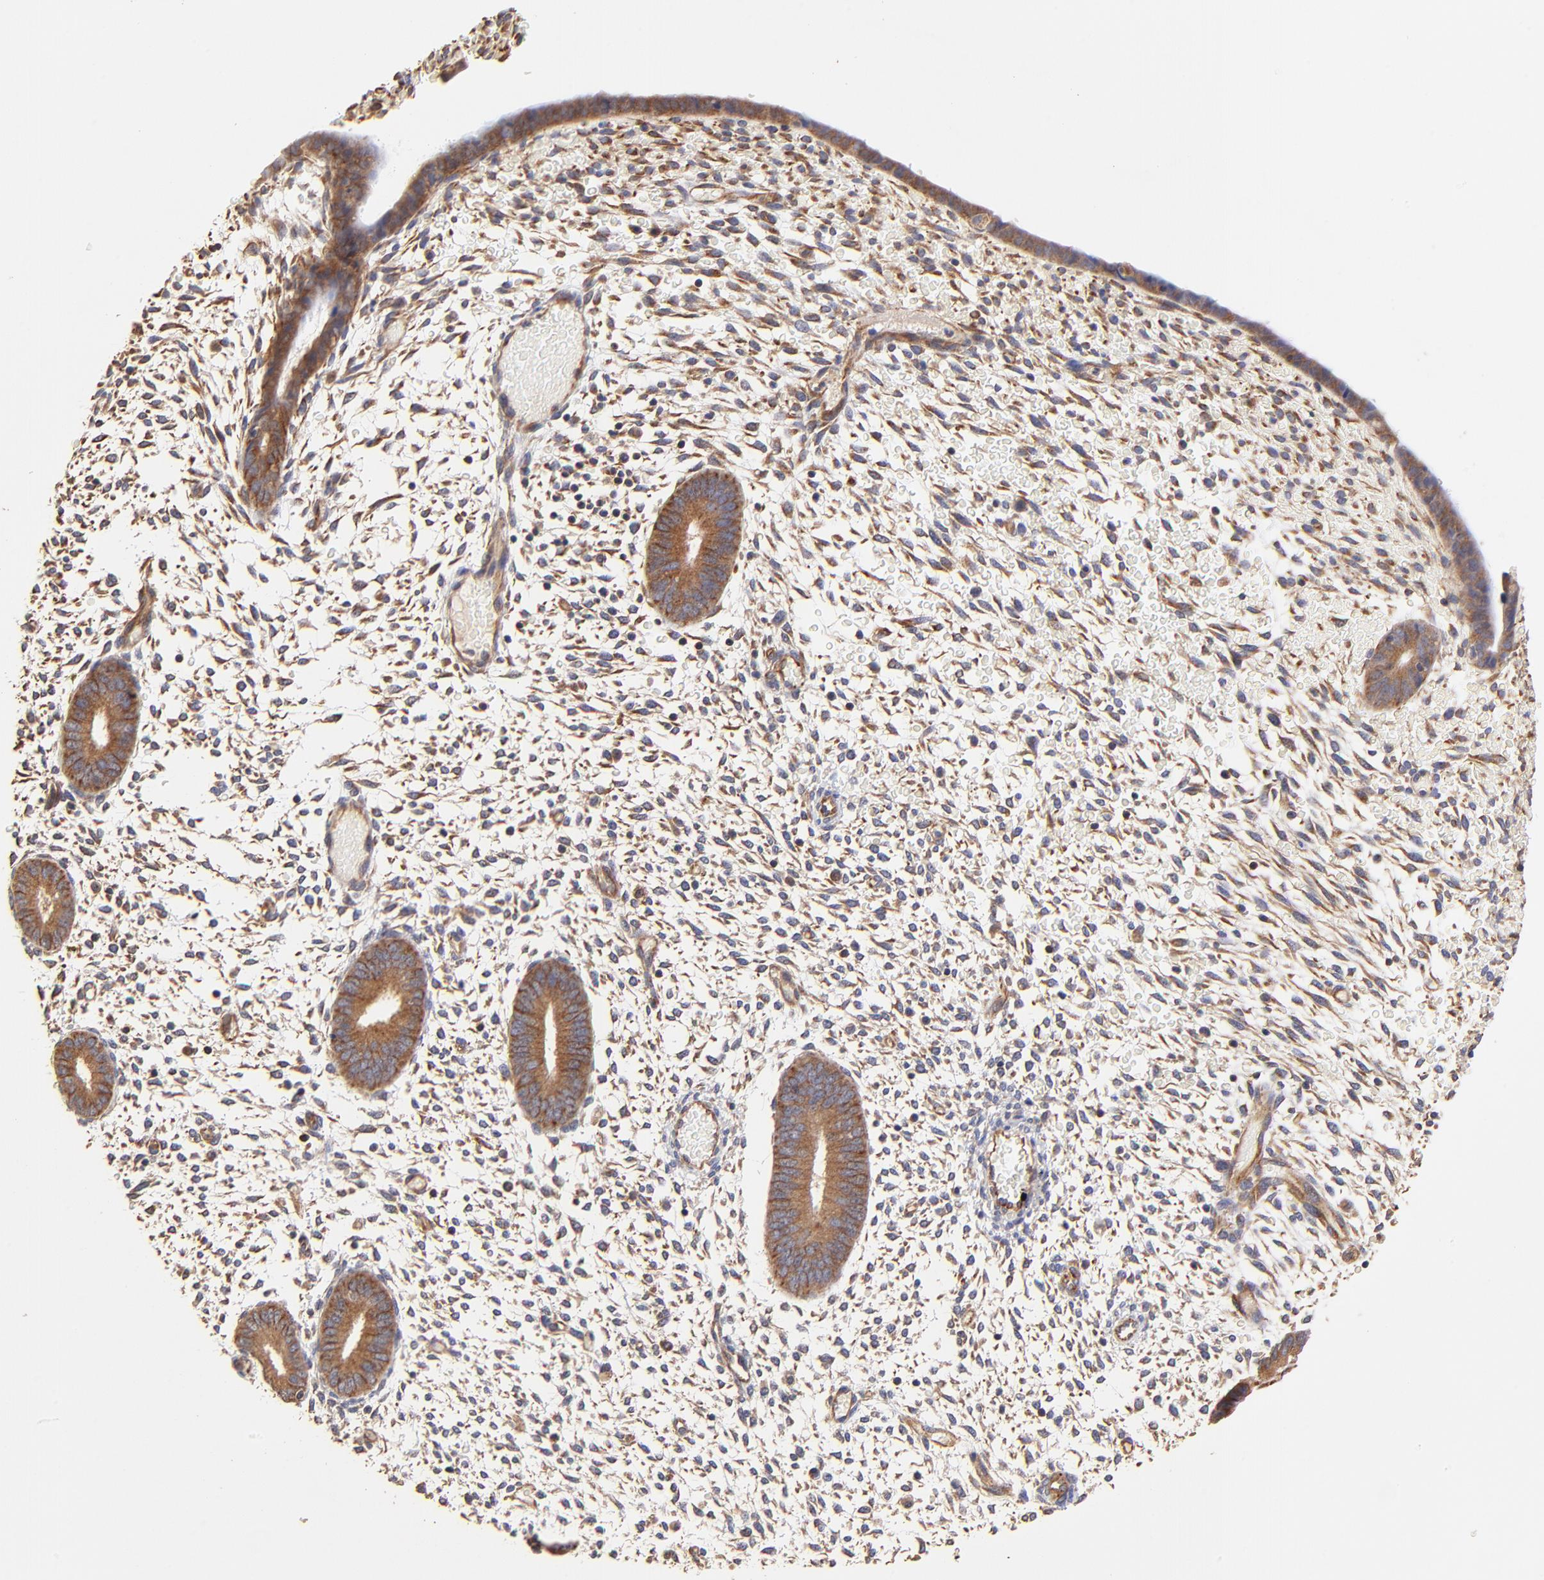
{"staining": {"intensity": "moderate", "quantity": ">75%", "location": "cytoplasmic/membranous"}, "tissue": "endometrium", "cell_type": "Cells in endometrial stroma", "image_type": "normal", "snomed": [{"axis": "morphology", "description": "Normal tissue, NOS"}, {"axis": "topography", "description": "Endometrium"}], "caption": "Immunohistochemical staining of normal endometrium displays moderate cytoplasmic/membranous protein staining in about >75% of cells in endometrial stroma.", "gene": "TNFAIP3", "patient": {"sex": "female", "age": 42}}